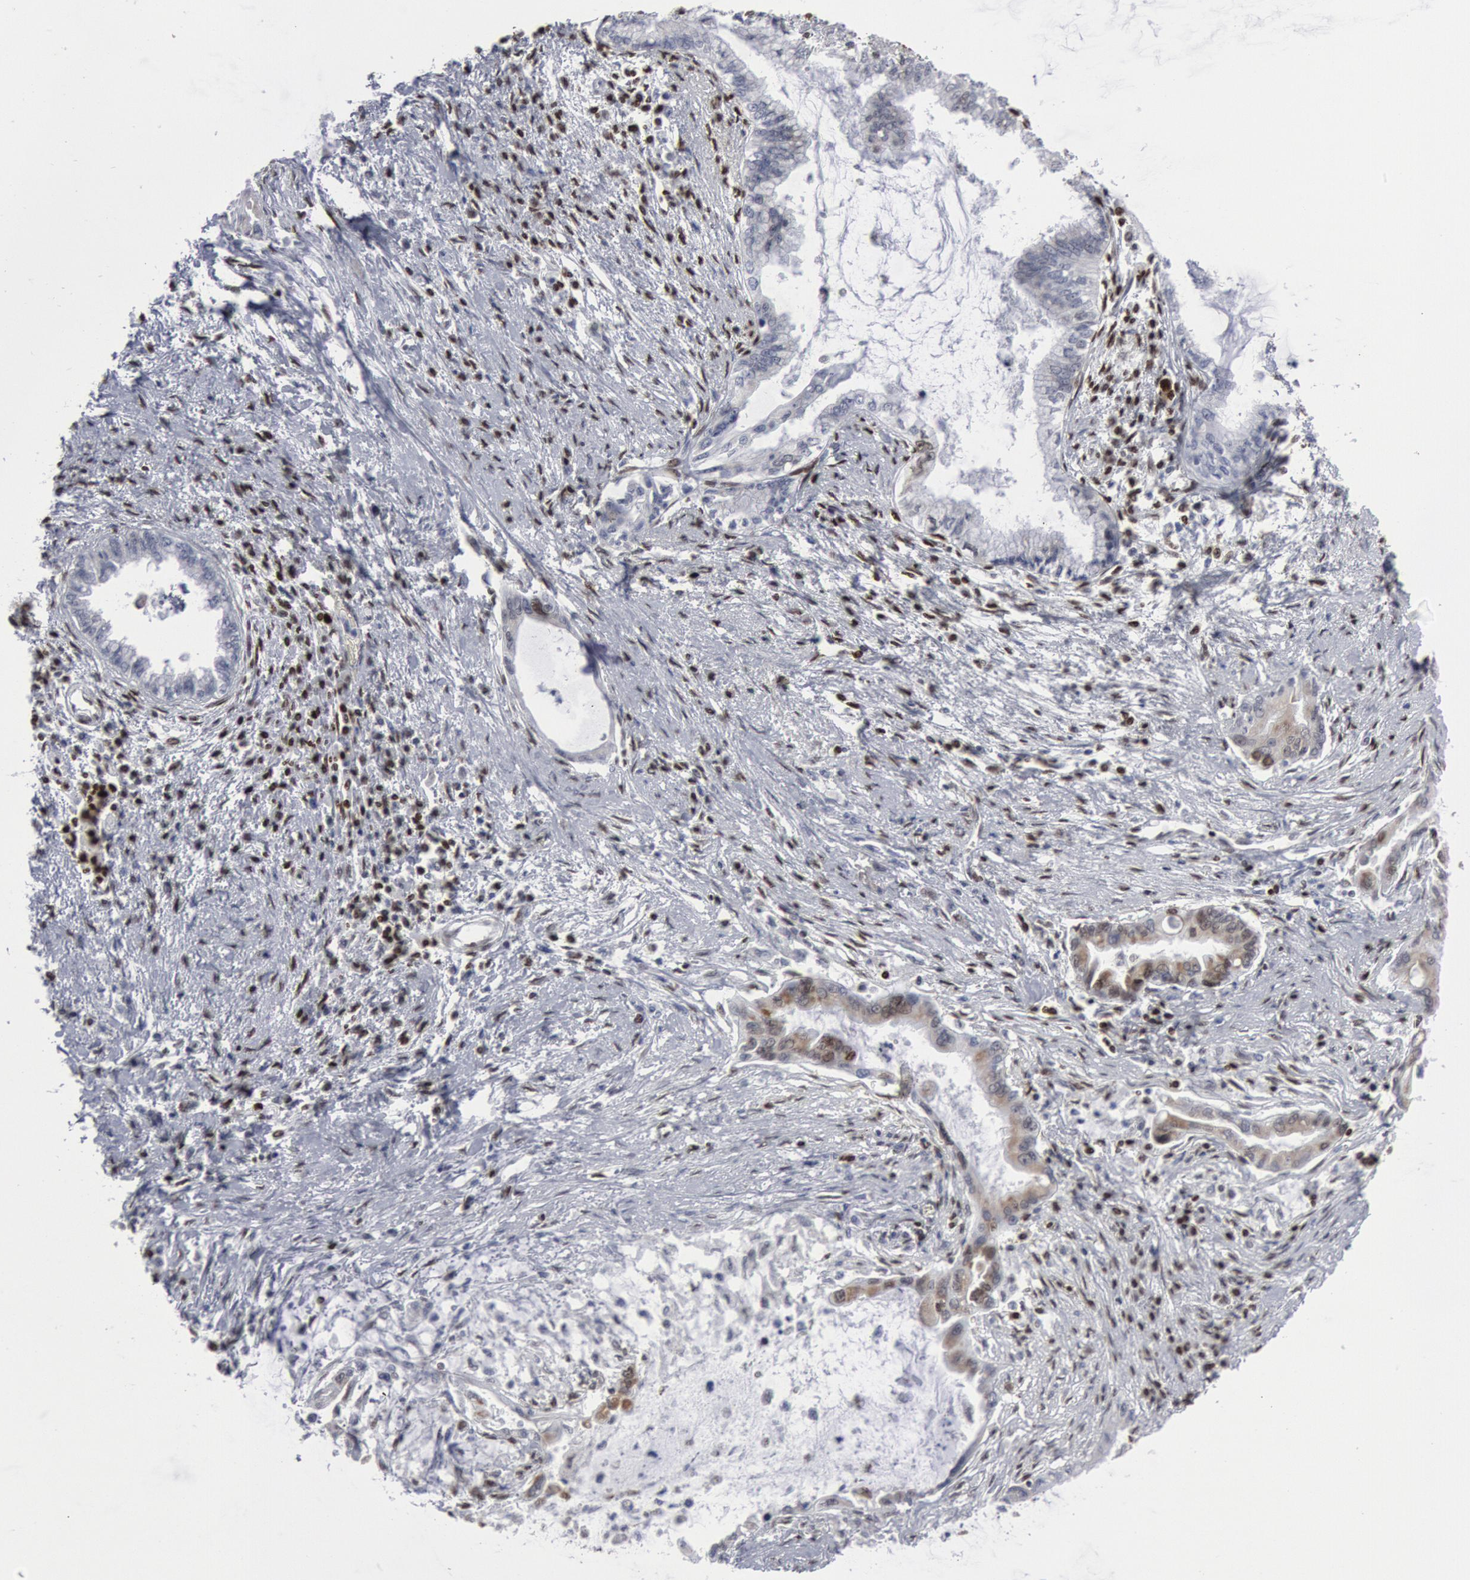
{"staining": {"intensity": "weak", "quantity": "<25%", "location": "nuclear"}, "tissue": "pancreatic cancer", "cell_type": "Tumor cells", "image_type": "cancer", "snomed": [{"axis": "morphology", "description": "Adenocarcinoma, NOS"}, {"axis": "topography", "description": "Pancreas"}], "caption": "This is an immunohistochemistry image of human pancreatic cancer (adenocarcinoma). There is no positivity in tumor cells.", "gene": "MECP2", "patient": {"sex": "female", "age": 64}}